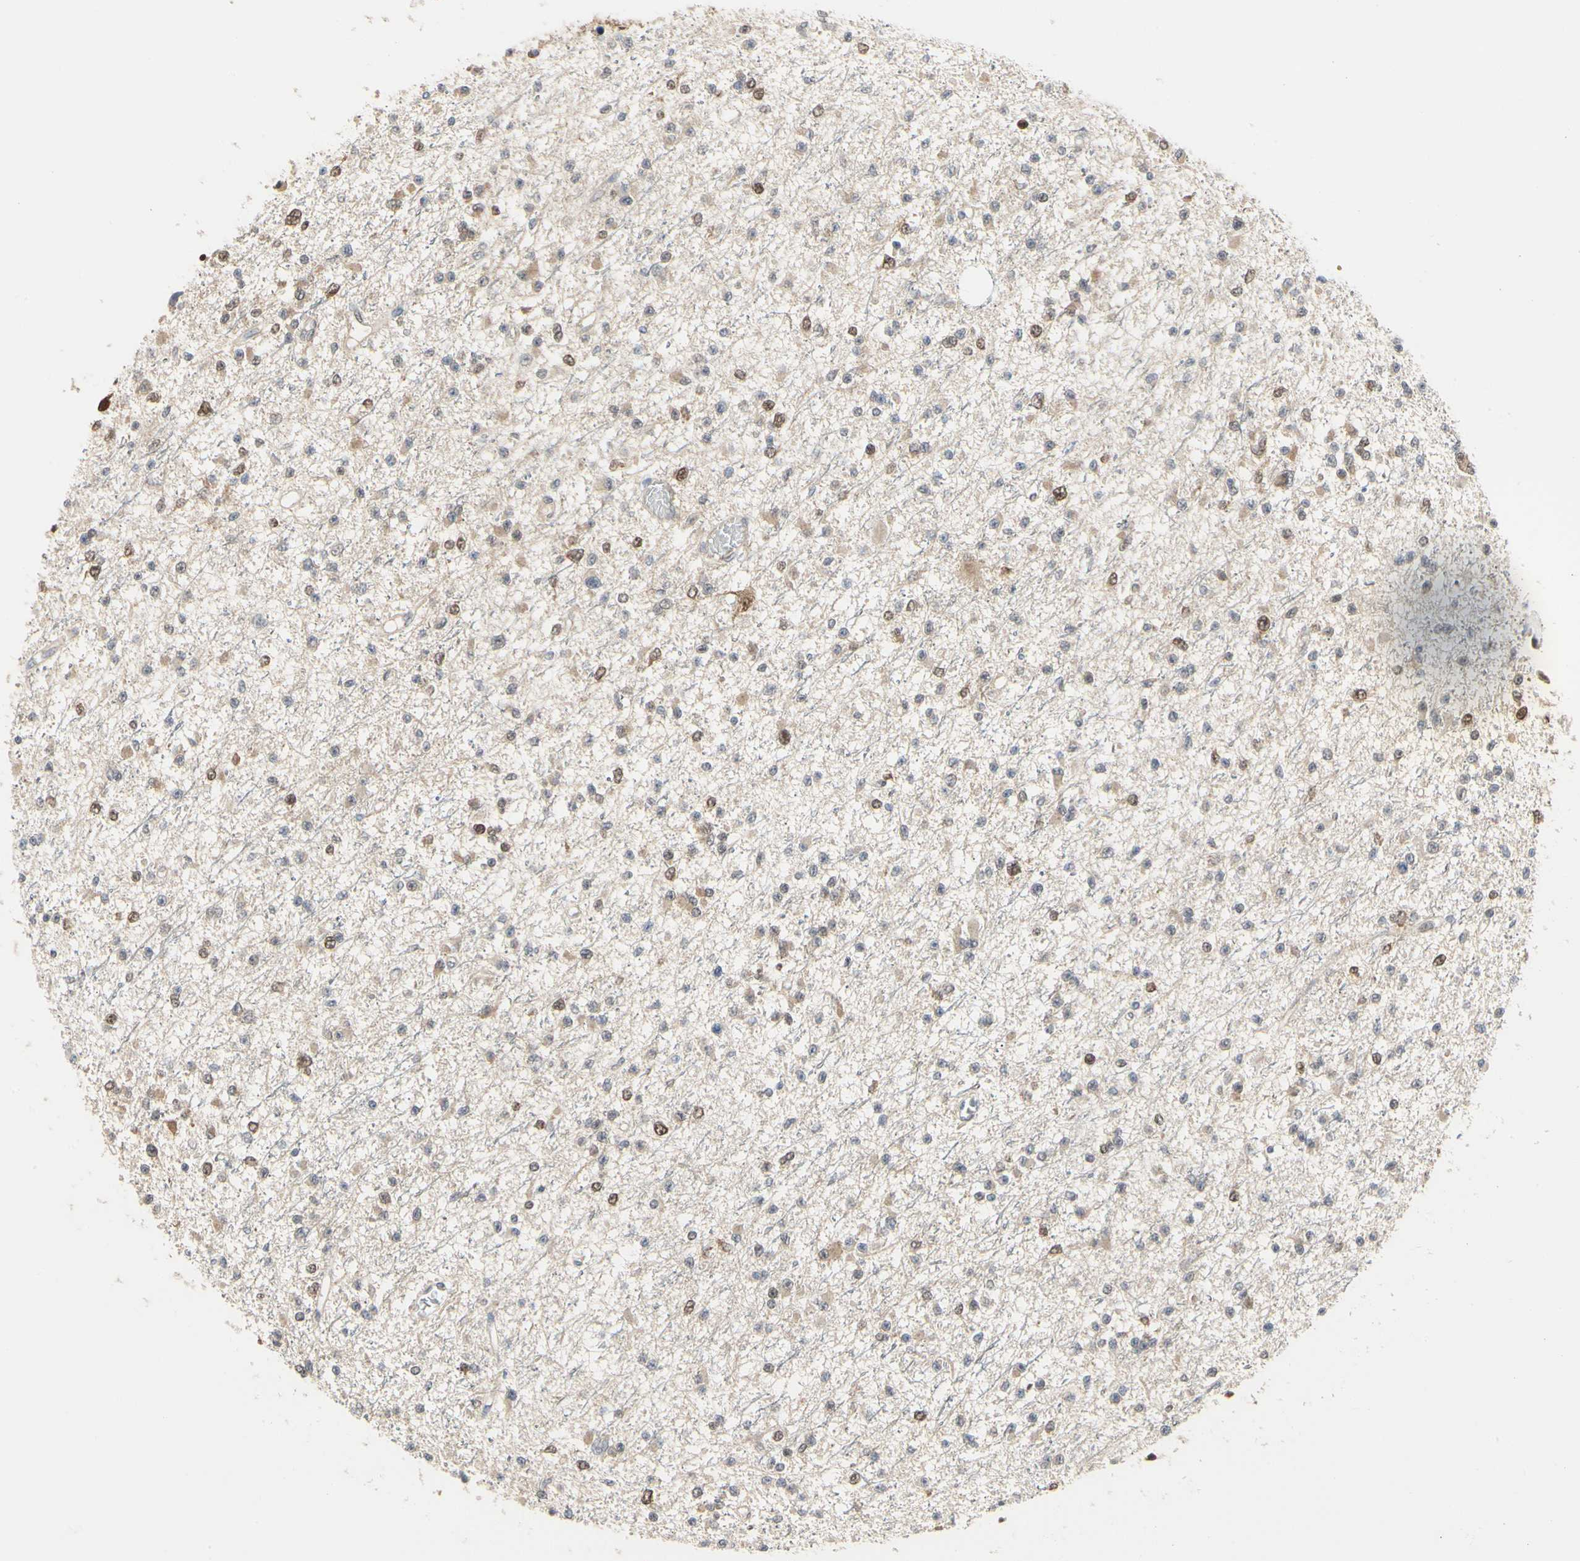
{"staining": {"intensity": "weak", "quantity": ">75%", "location": "cytoplasmic/membranous,nuclear"}, "tissue": "glioma", "cell_type": "Tumor cells", "image_type": "cancer", "snomed": [{"axis": "morphology", "description": "Glioma, malignant, Low grade"}, {"axis": "topography", "description": "Brain"}], "caption": "Weak cytoplasmic/membranous and nuclear protein staining is present in about >75% of tumor cells in low-grade glioma (malignant).", "gene": "CDK5", "patient": {"sex": "female", "age": 22}}